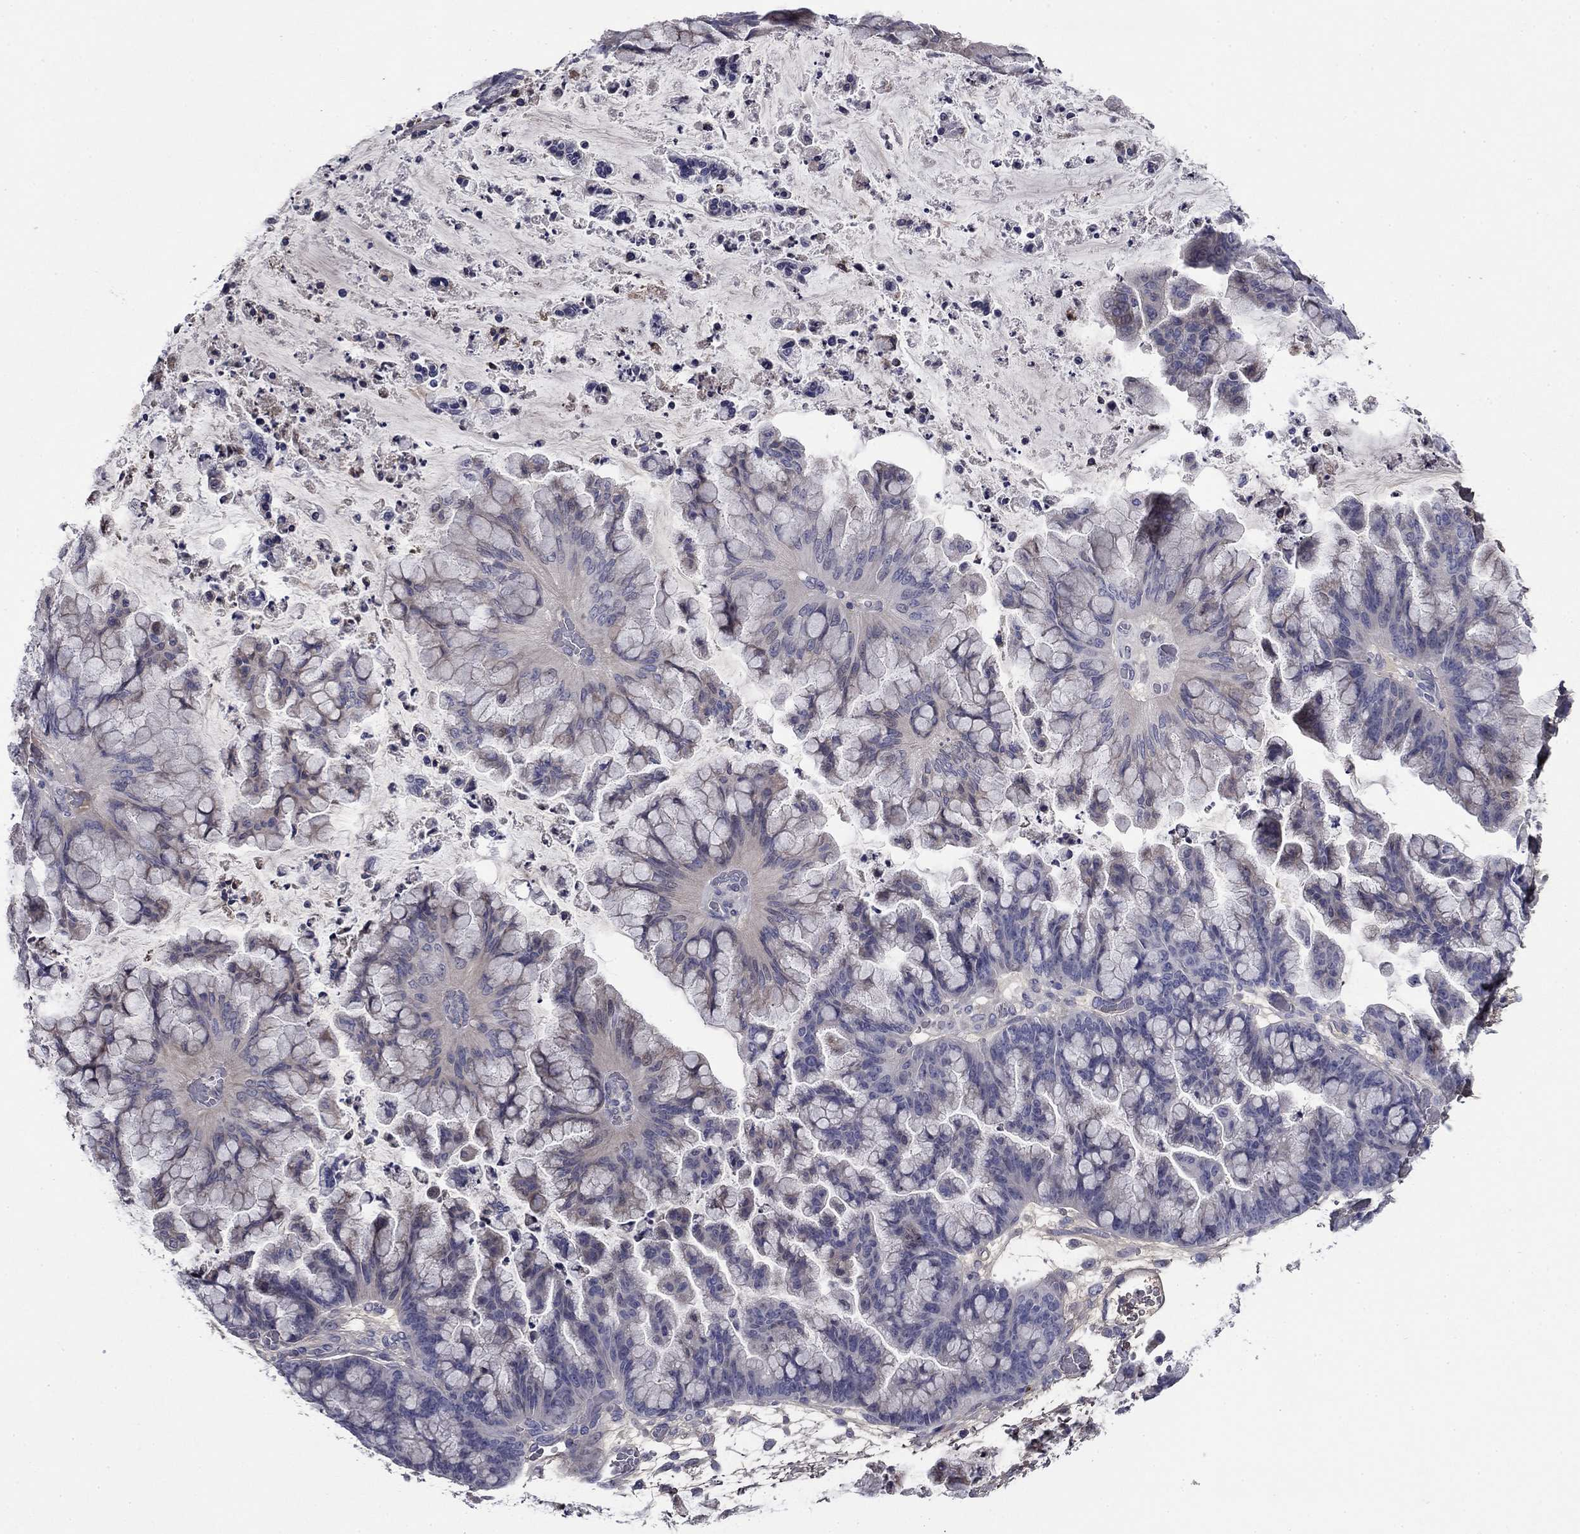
{"staining": {"intensity": "negative", "quantity": "none", "location": "none"}, "tissue": "ovarian cancer", "cell_type": "Tumor cells", "image_type": "cancer", "snomed": [{"axis": "morphology", "description": "Cystadenocarcinoma, mucinous, NOS"}, {"axis": "topography", "description": "Ovary"}], "caption": "This is a image of immunohistochemistry staining of ovarian cancer, which shows no expression in tumor cells.", "gene": "COL2A1", "patient": {"sex": "female", "age": 67}}